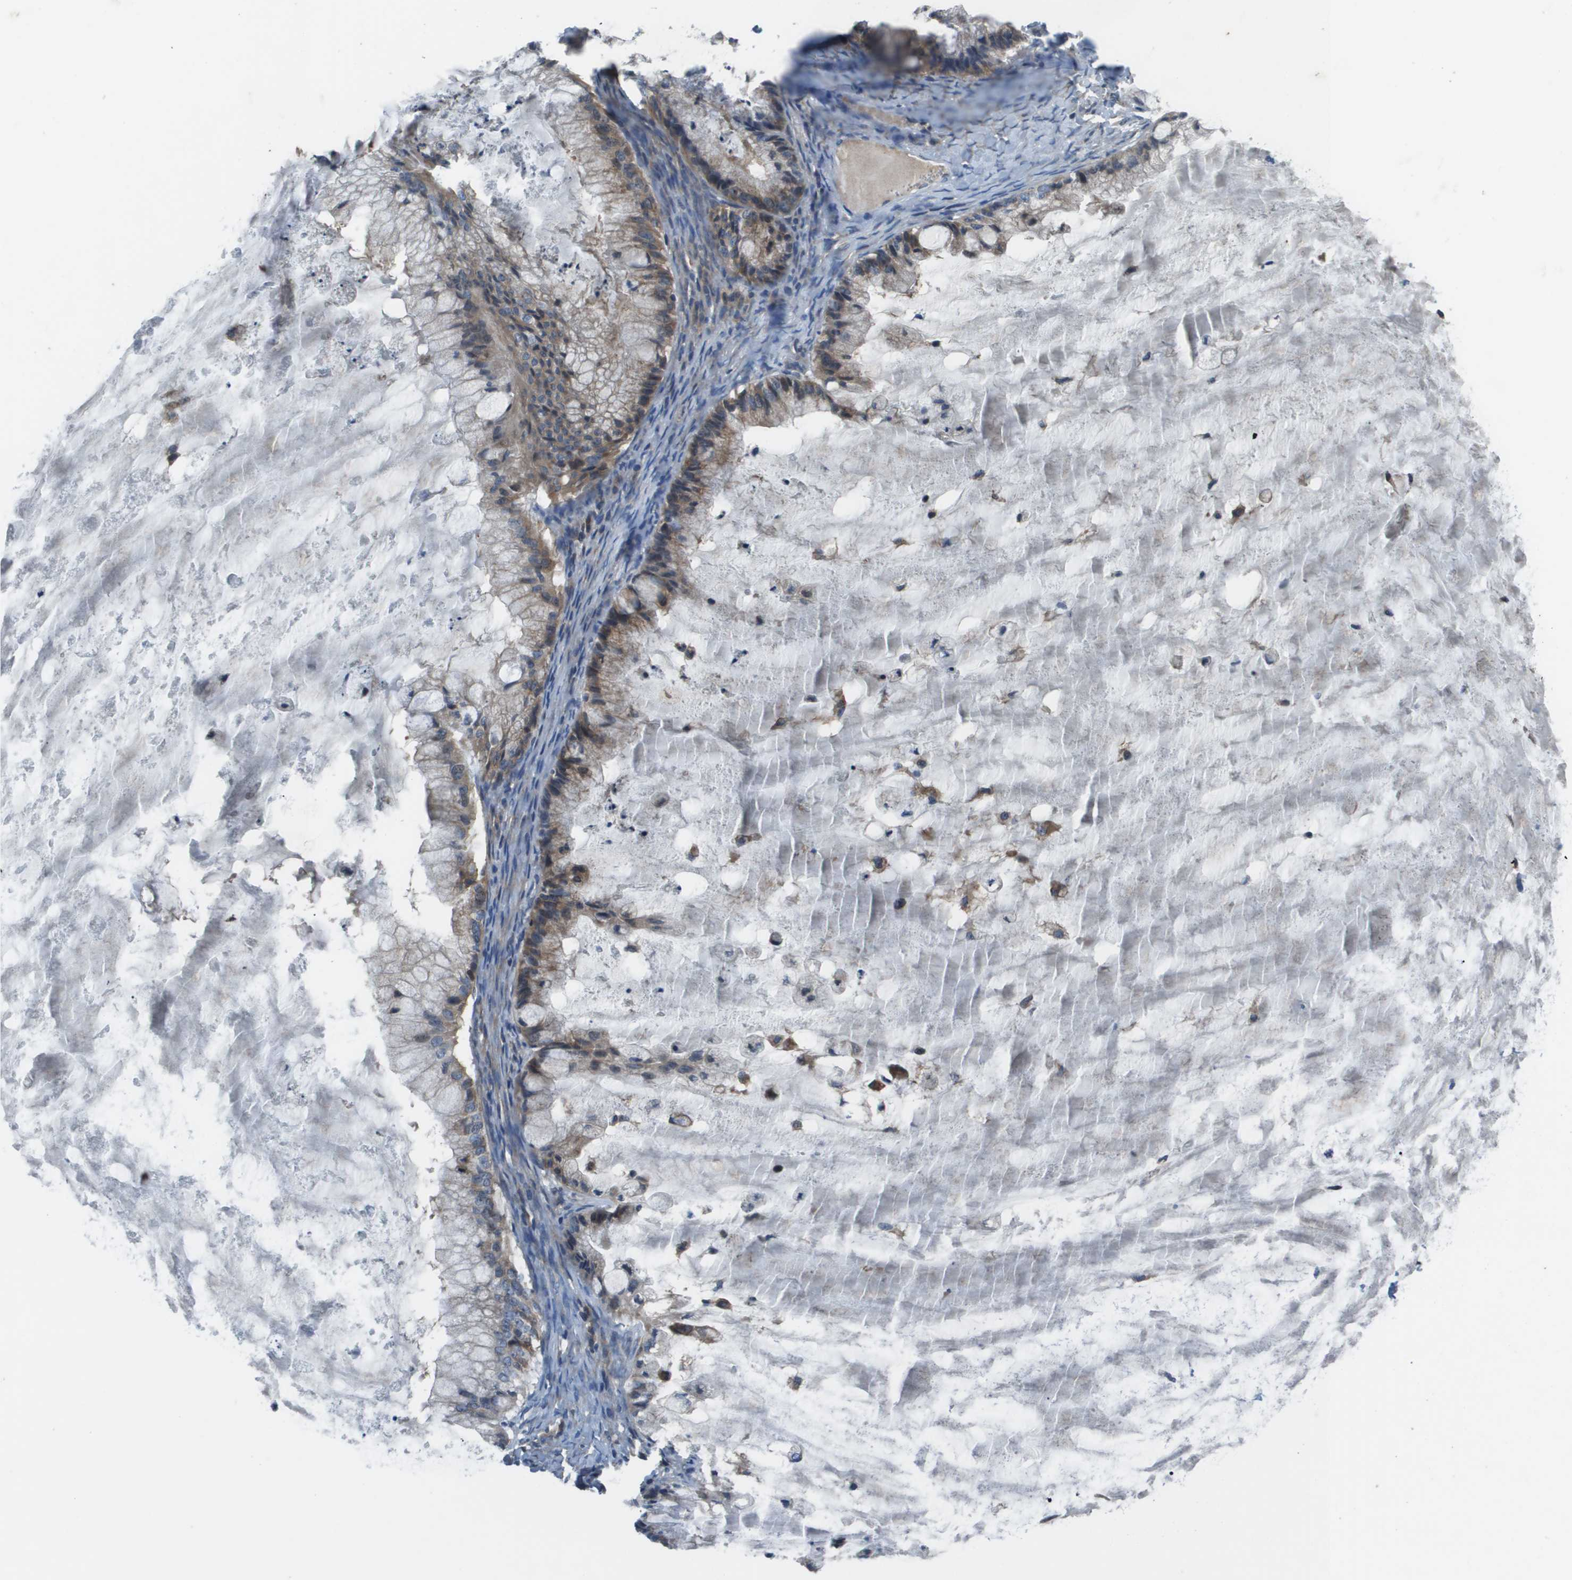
{"staining": {"intensity": "moderate", "quantity": "25%-75%", "location": "cytoplasmic/membranous"}, "tissue": "ovarian cancer", "cell_type": "Tumor cells", "image_type": "cancer", "snomed": [{"axis": "morphology", "description": "Cystadenocarcinoma, mucinous, NOS"}, {"axis": "topography", "description": "Ovary"}], "caption": "Ovarian mucinous cystadenocarcinoma stained with DAB immunohistochemistry (IHC) displays medium levels of moderate cytoplasmic/membranous expression in about 25%-75% of tumor cells. (DAB = brown stain, brightfield microscopy at high magnification).", "gene": "EIF3B", "patient": {"sex": "female", "age": 57}}